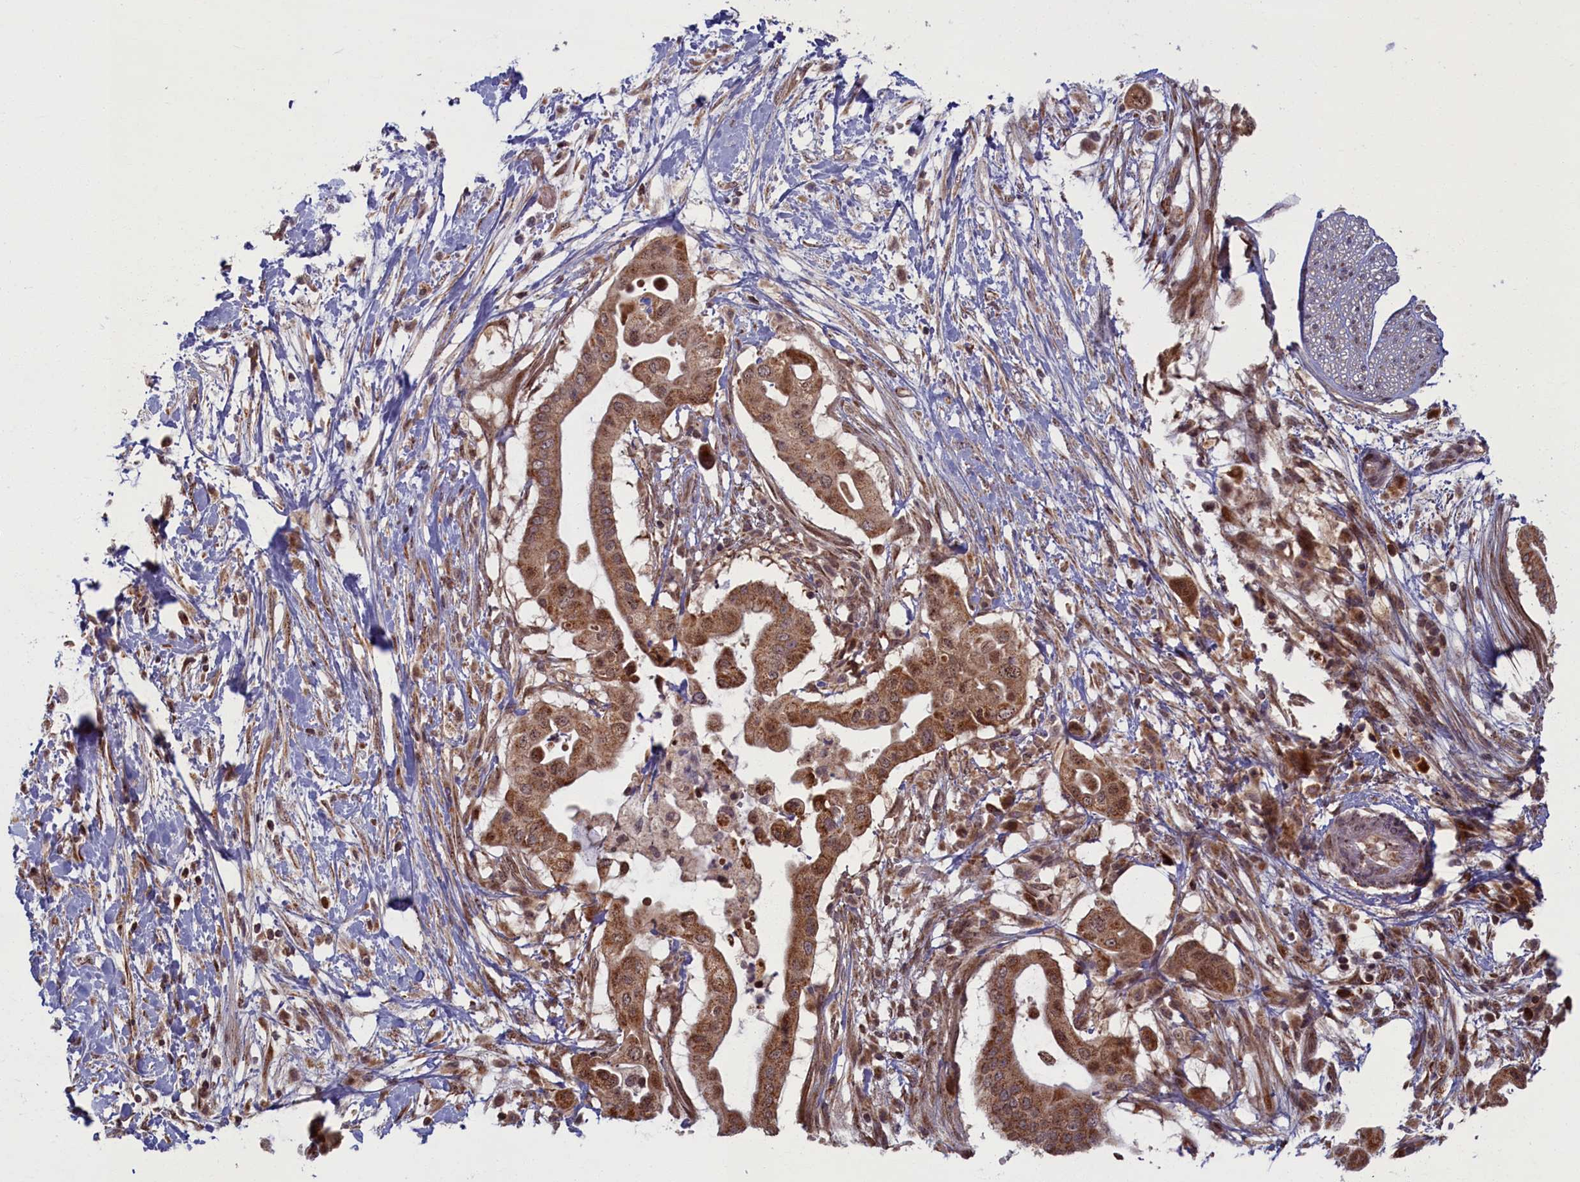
{"staining": {"intensity": "moderate", "quantity": ">75%", "location": "cytoplasmic/membranous,nuclear"}, "tissue": "pancreatic cancer", "cell_type": "Tumor cells", "image_type": "cancer", "snomed": [{"axis": "morphology", "description": "Adenocarcinoma, NOS"}, {"axis": "topography", "description": "Pancreas"}], "caption": "Protein staining of pancreatic cancer (adenocarcinoma) tissue shows moderate cytoplasmic/membranous and nuclear staining in approximately >75% of tumor cells.", "gene": "PLA2G10", "patient": {"sex": "male", "age": 68}}